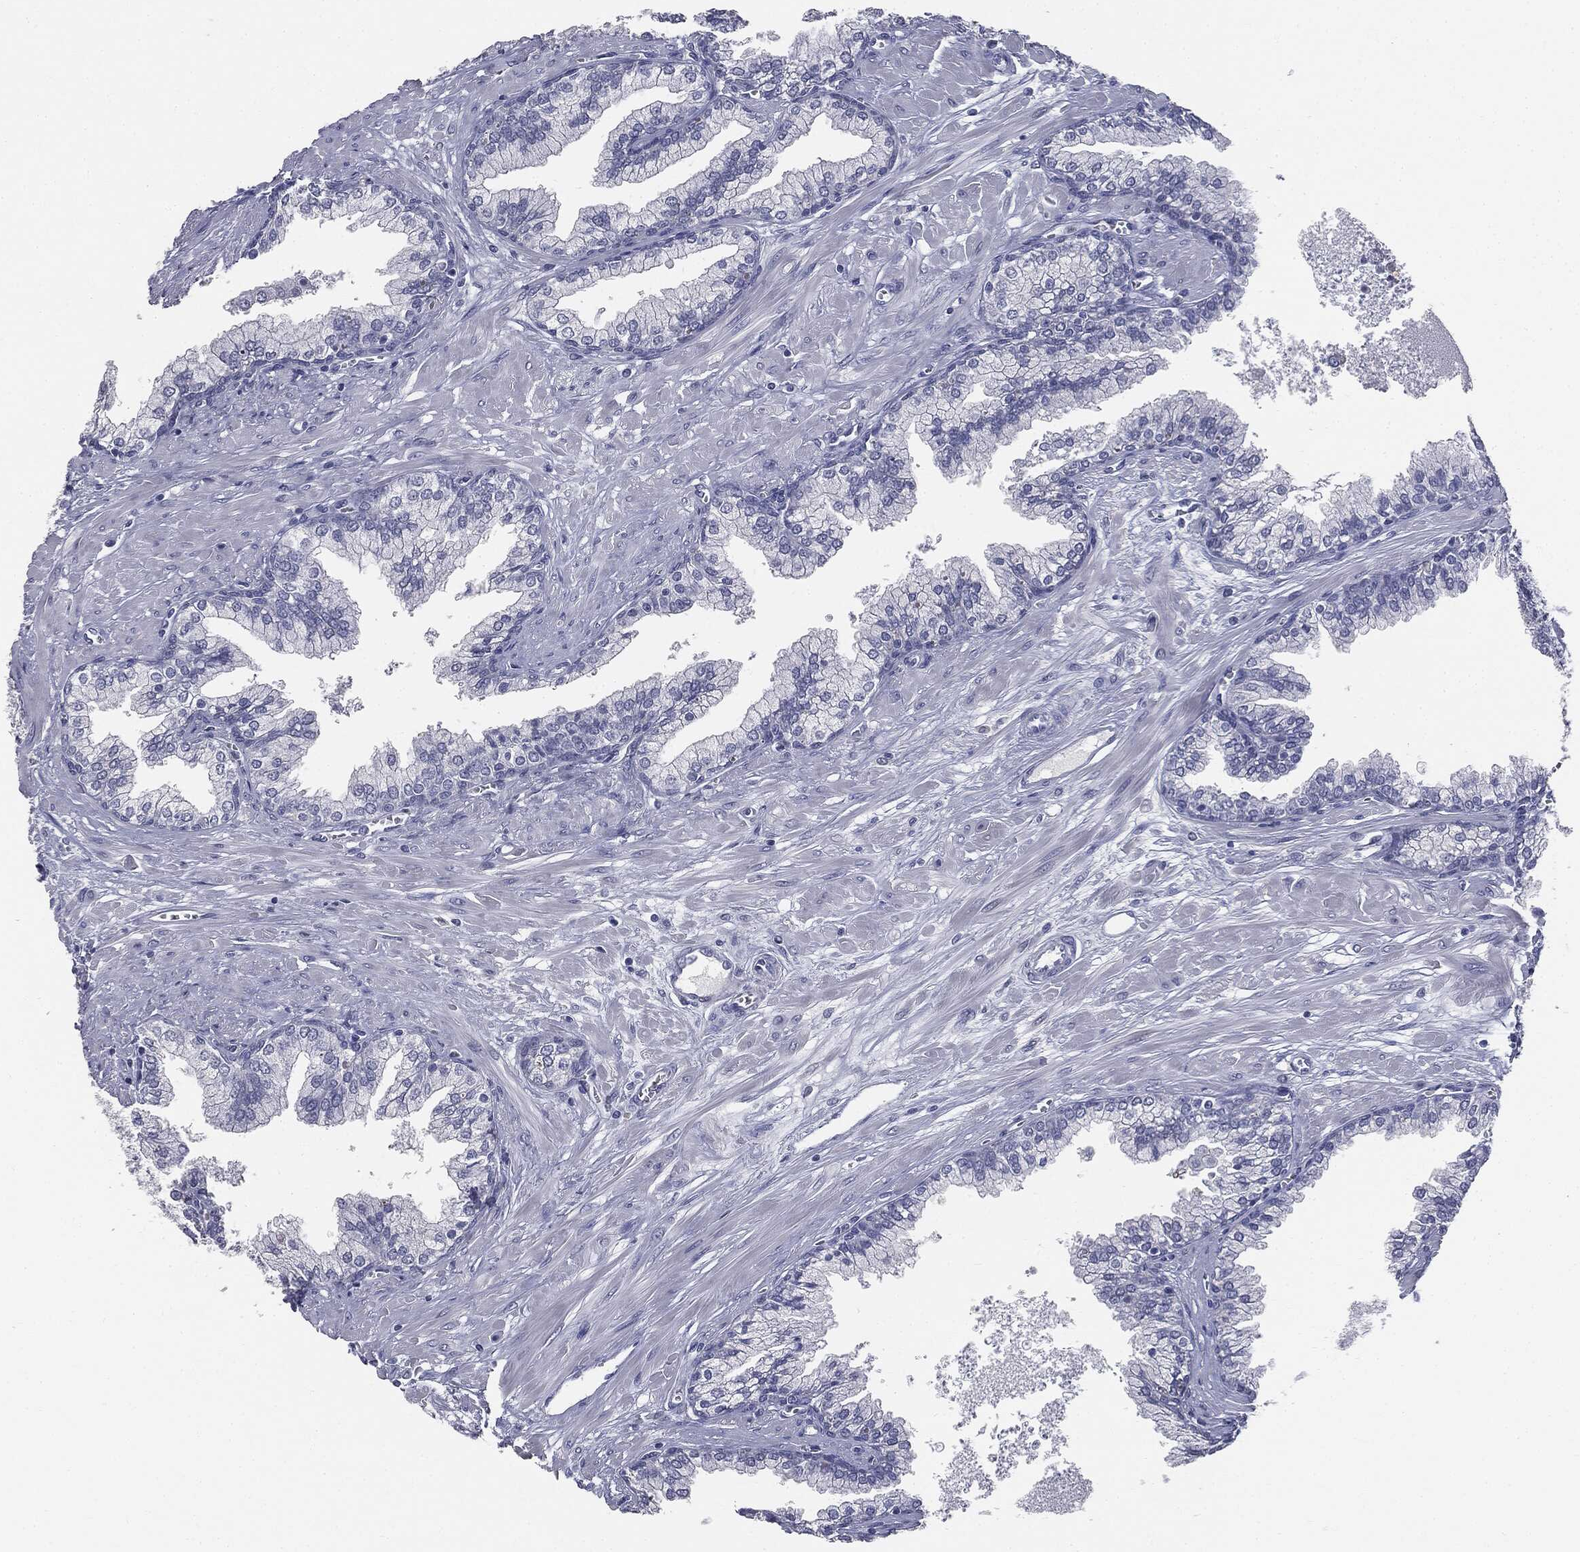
{"staining": {"intensity": "negative", "quantity": "none", "location": "none"}, "tissue": "prostate cancer", "cell_type": "Tumor cells", "image_type": "cancer", "snomed": [{"axis": "morphology", "description": "Adenocarcinoma, NOS"}, {"axis": "topography", "description": "Prostate and seminal vesicle, NOS"}, {"axis": "topography", "description": "Prostate"}], "caption": "Immunohistochemistry (IHC) photomicrograph of human adenocarcinoma (prostate) stained for a protein (brown), which demonstrates no positivity in tumor cells.", "gene": "AFP", "patient": {"sex": "male", "age": 62}}